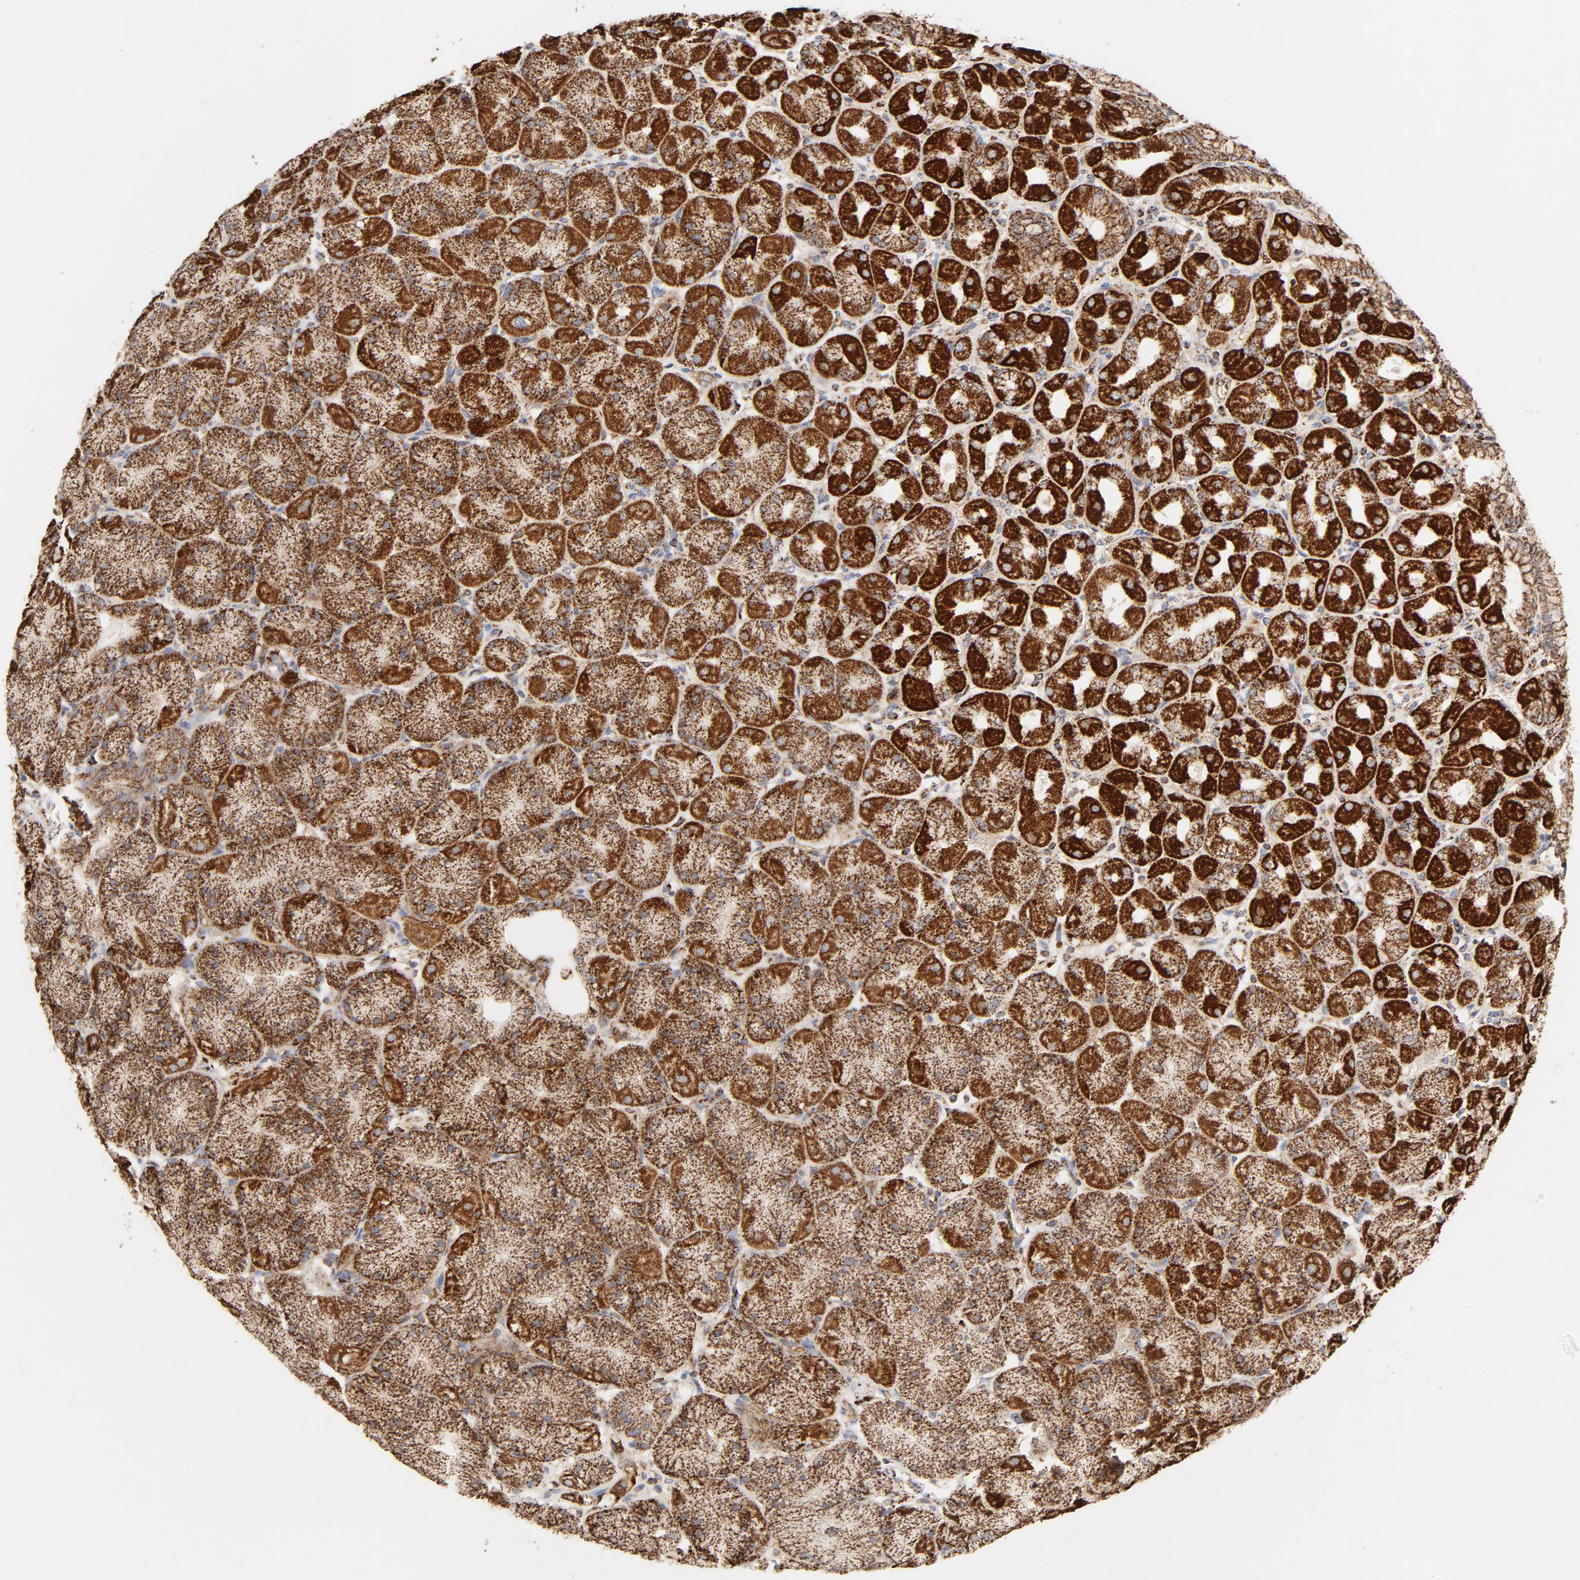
{"staining": {"intensity": "strong", "quantity": ">75%", "location": "cytoplasmic/membranous"}, "tissue": "stomach", "cell_type": "Glandular cells", "image_type": "normal", "snomed": [{"axis": "morphology", "description": "Normal tissue, NOS"}, {"axis": "topography", "description": "Stomach, upper"}], "caption": "Normal stomach displays strong cytoplasmic/membranous staining in approximately >75% of glandular cells (Brightfield microscopy of DAB IHC at high magnification)..", "gene": "PCNX4", "patient": {"sex": "female", "age": 56}}